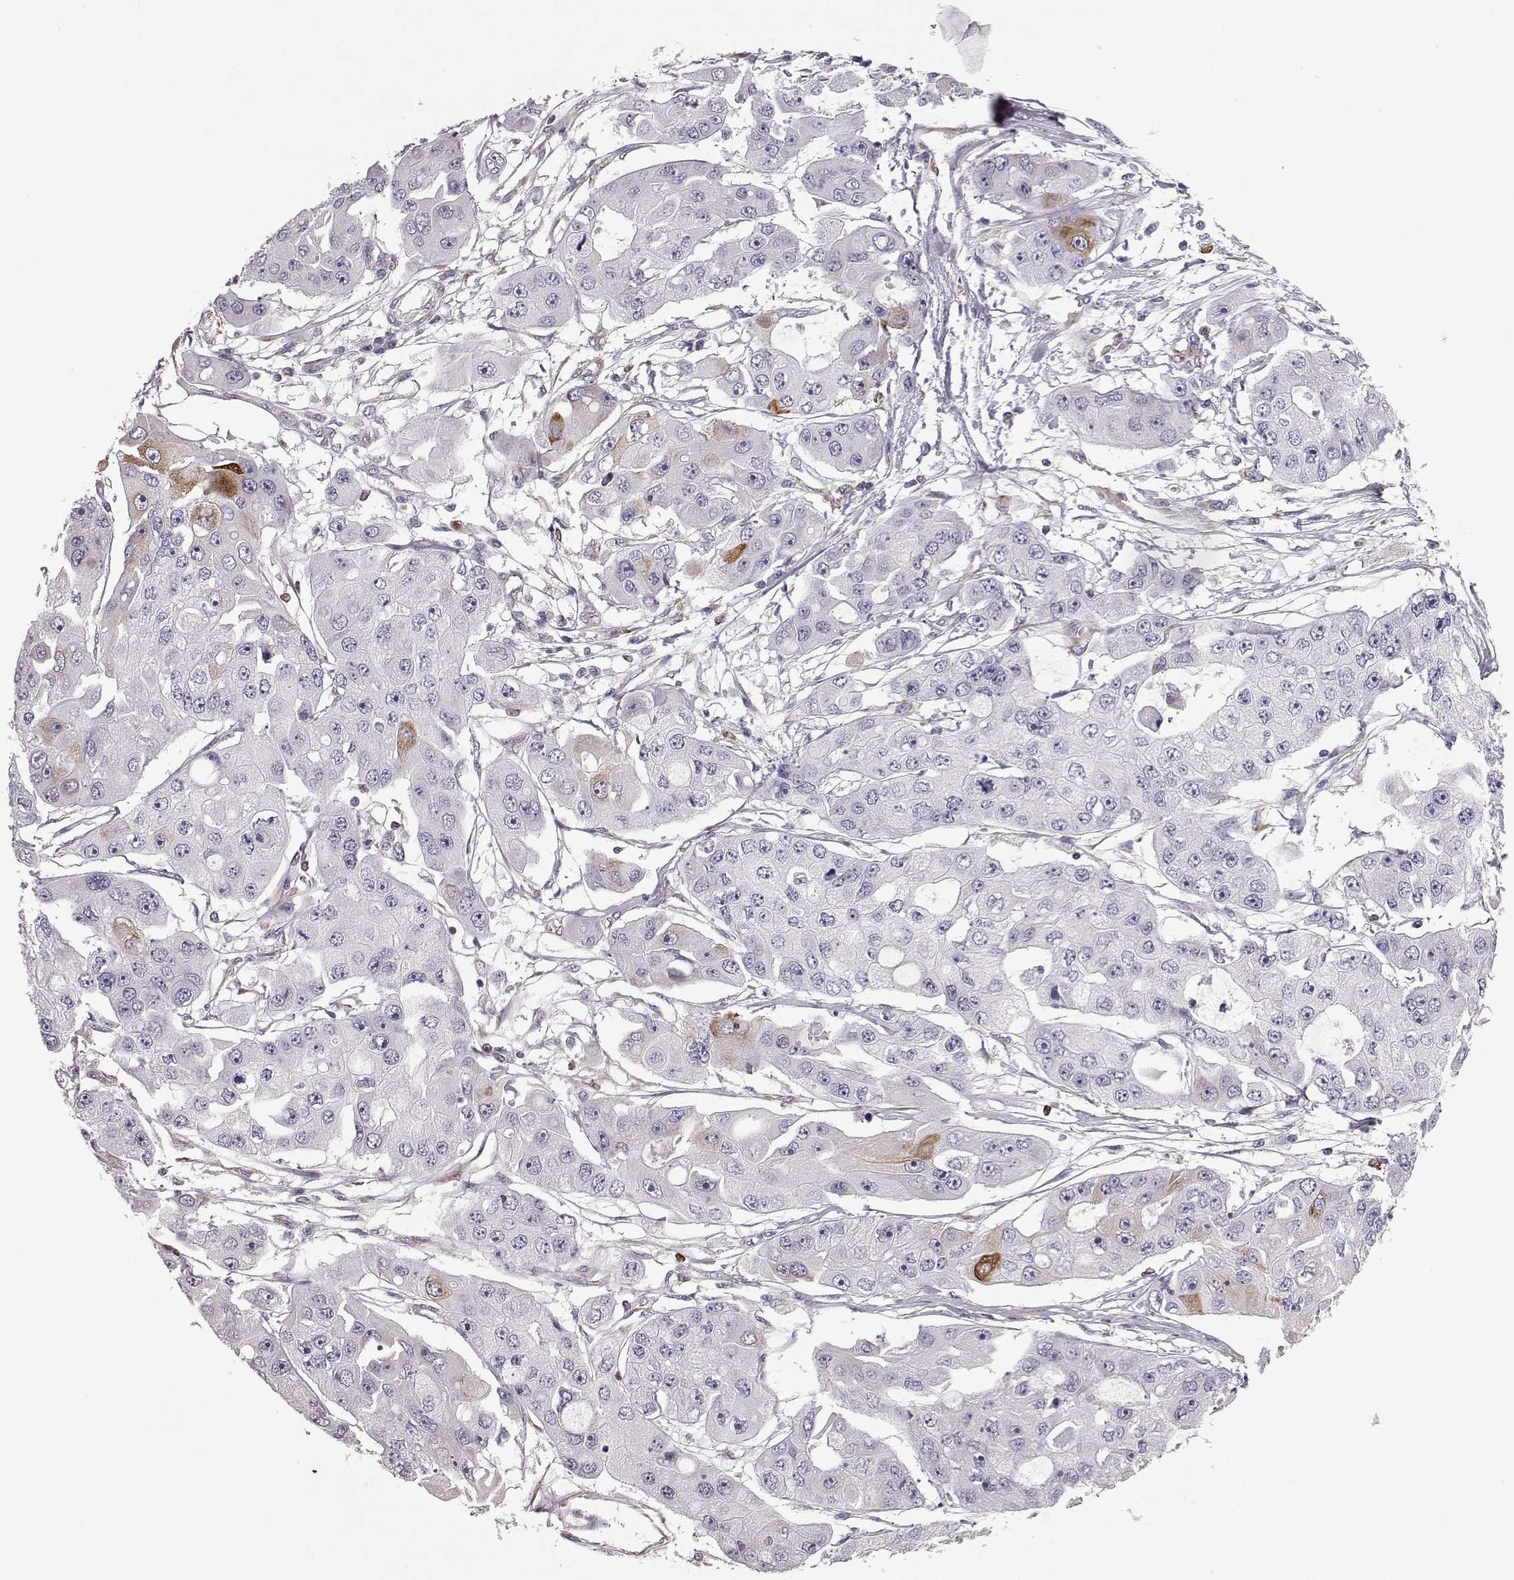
{"staining": {"intensity": "moderate", "quantity": "<25%", "location": "cytoplasmic/membranous"}, "tissue": "ovarian cancer", "cell_type": "Tumor cells", "image_type": "cancer", "snomed": [{"axis": "morphology", "description": "Cystadenocarcinoma, serous, NOS"}, {"axis": "topography", "description": "Ovary"}], "caption": "This histopathology image shows serous cystadenocarcinoma (ovarian) stained with immunohistochemistry to label a protein in brown. The cytoplasmic/membranous of tumor cells show moderate positivity for the protein. Nuclei are counter-stained blue.", "gene": "ELOVL5", "patient": {"sex": "female", "age": 56}}